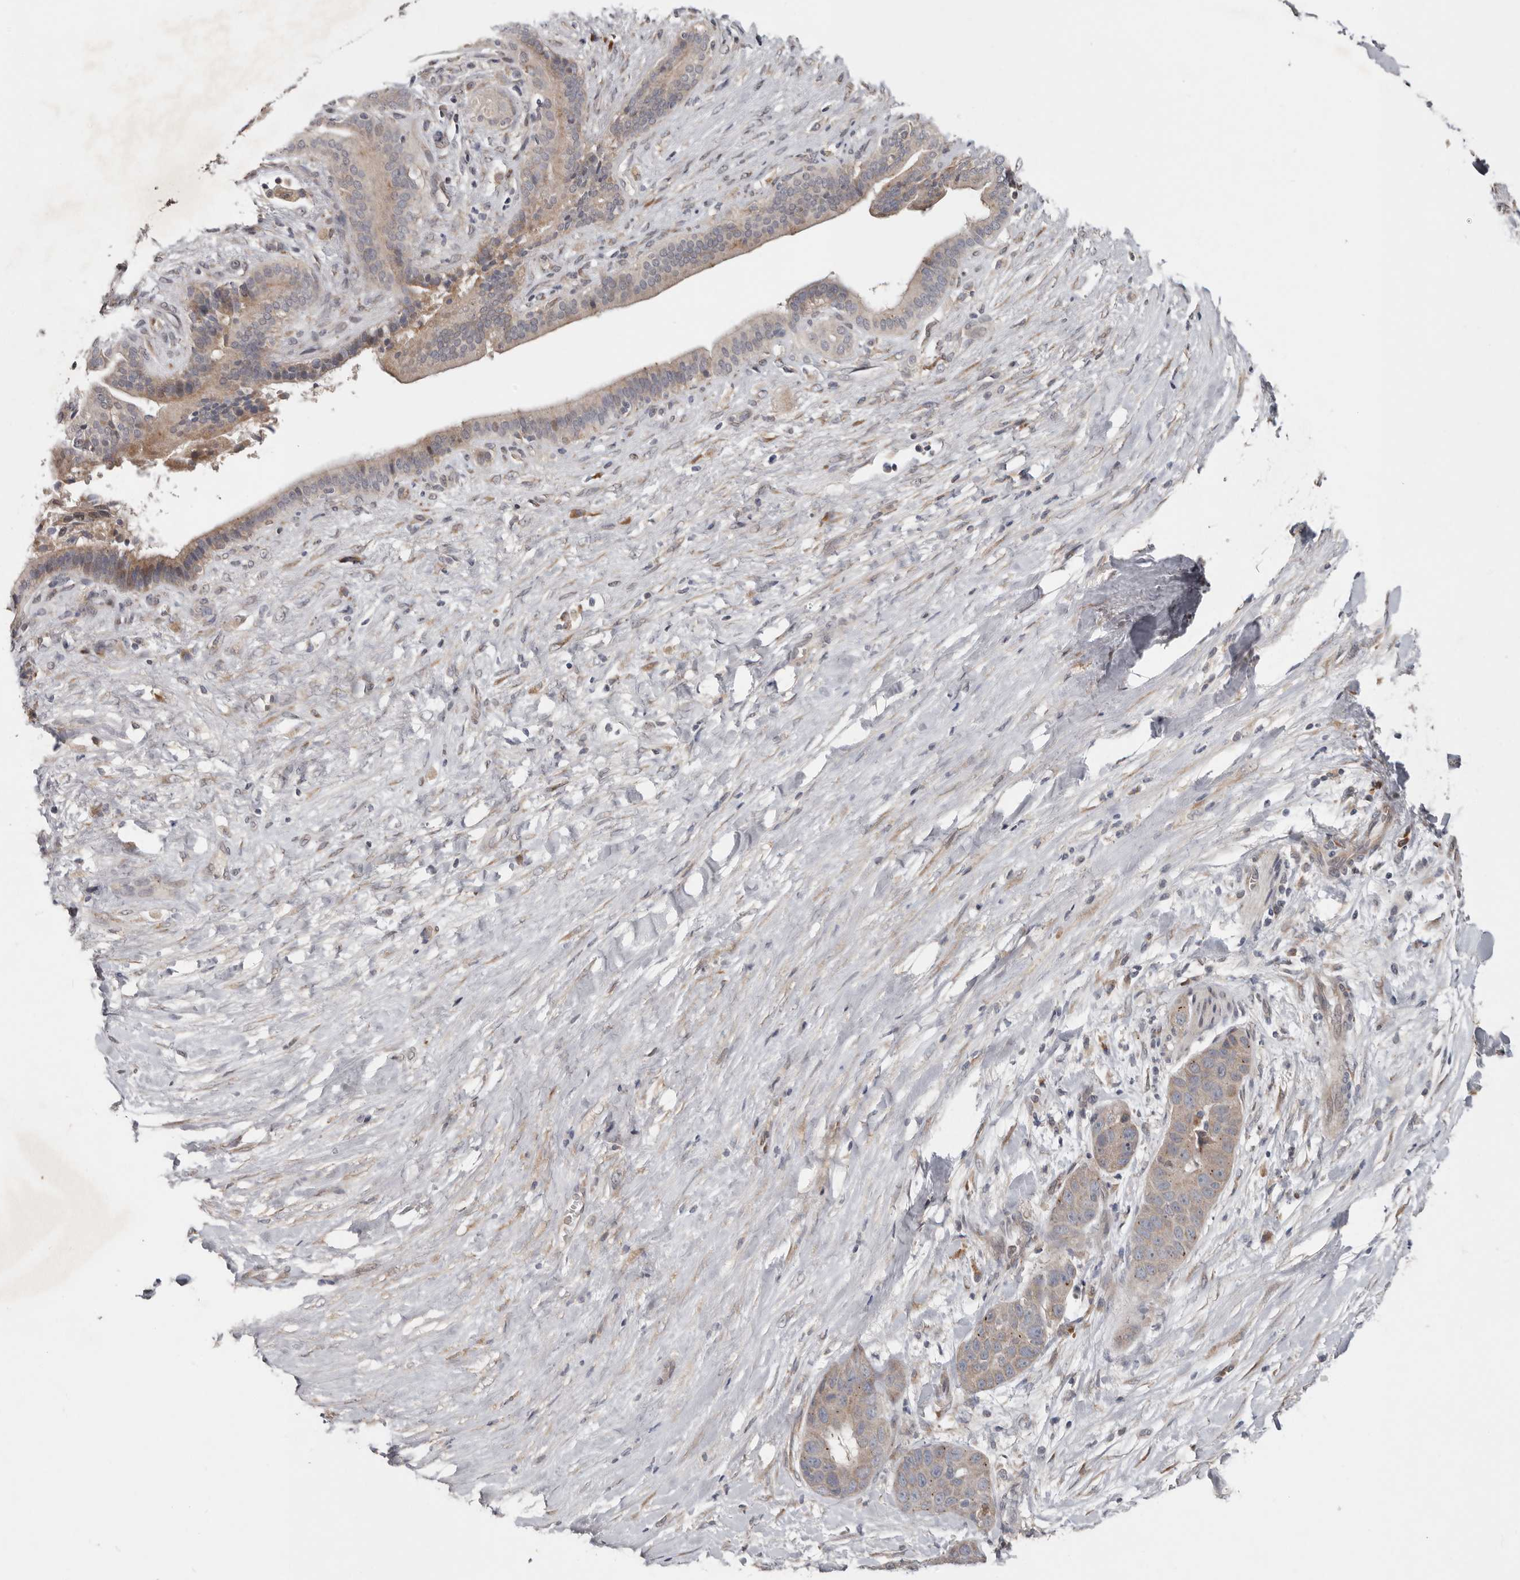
{"staining": {"intensity": "weak", "quantity": ">75%", "location": "cytoplasmic/membranous"}, "tissue": "liver cancer", "cell_type": "Tumor cells", "image_type": "cancer", "snomed": [{"axis": "morphology", "description": "Cholangiocarcinoma"}, {"axis": "topography", "description": "Liver"}], "caption": "Immunohistochemistry (IHC) image of neoplastic tissue: liver cancer stained using immunohistochemistry reveals low levels of weak protein expression localized specifically in the cytoplasmic/membranous of tumor cells, appearing as a cytoplasmic/membranous brown color.", "gene": "CHML", "patient": {"sex": "female", "age": 52}}